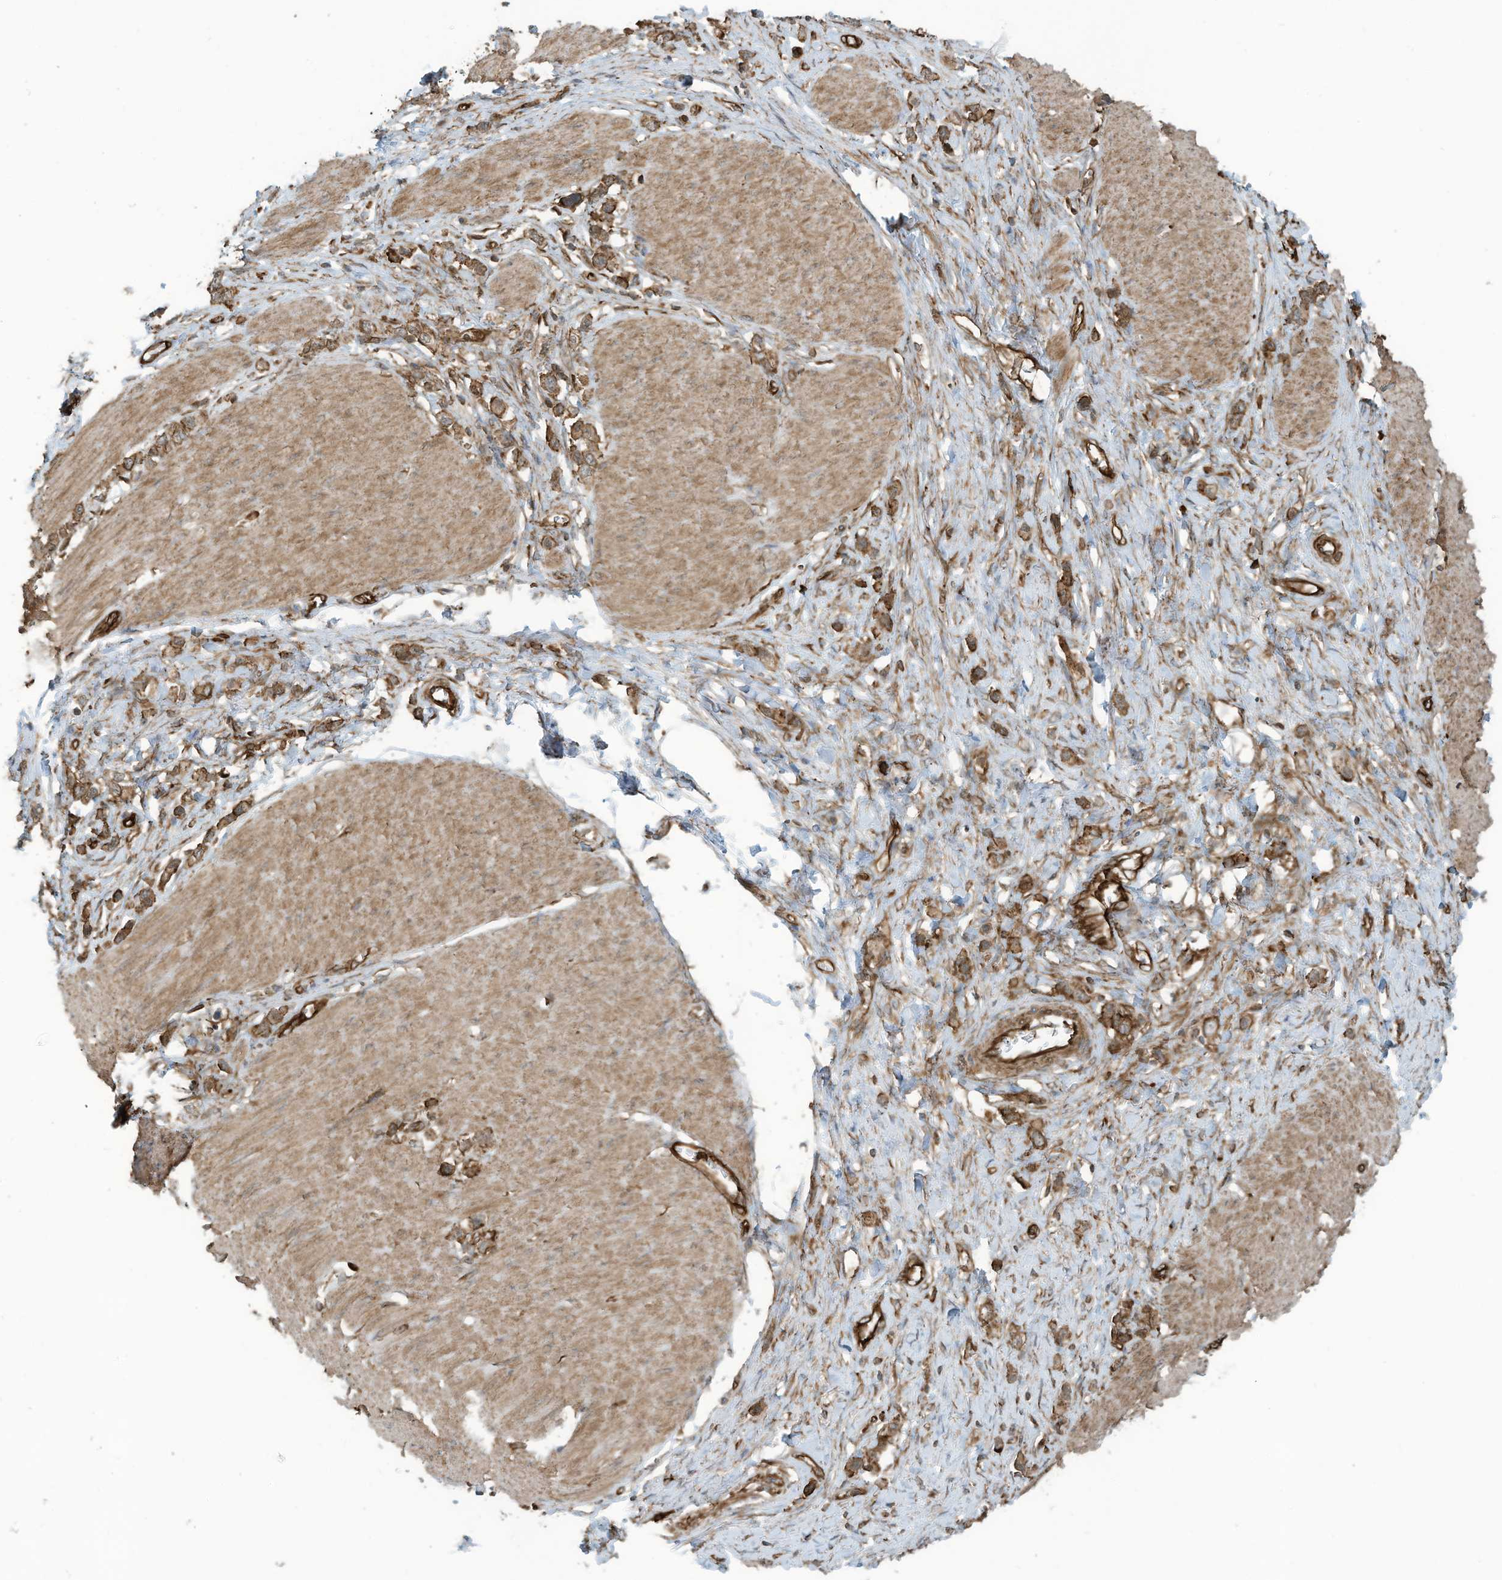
{"staining": {"intensity": "moderate", "quantity": ">75%", "location": "cytoplasmic/membranous"}, "tissue": "stomach cancer", "cell_type": "Tumor cells", "image_type": "cancer", "snomed": [{"axis": "morphology", "description": "Normal tissue, NOS"}, {"axis": "morphology", "description": "Adenocarcinoma, NOS"}, {"axis": "topography", "description": "Stomach, upper"}, {"axis": "topography", "description": "Stomach"}], "caption": "Immunohistochemical staining of stomach cancer (adenocarcinoma) shows medium levels of moderate cytoplasmic/membranous protein positivity in about >75% of tumor cells.", "gene": "SLC9A2", "patient": {"sex": "female", "age": 65}}